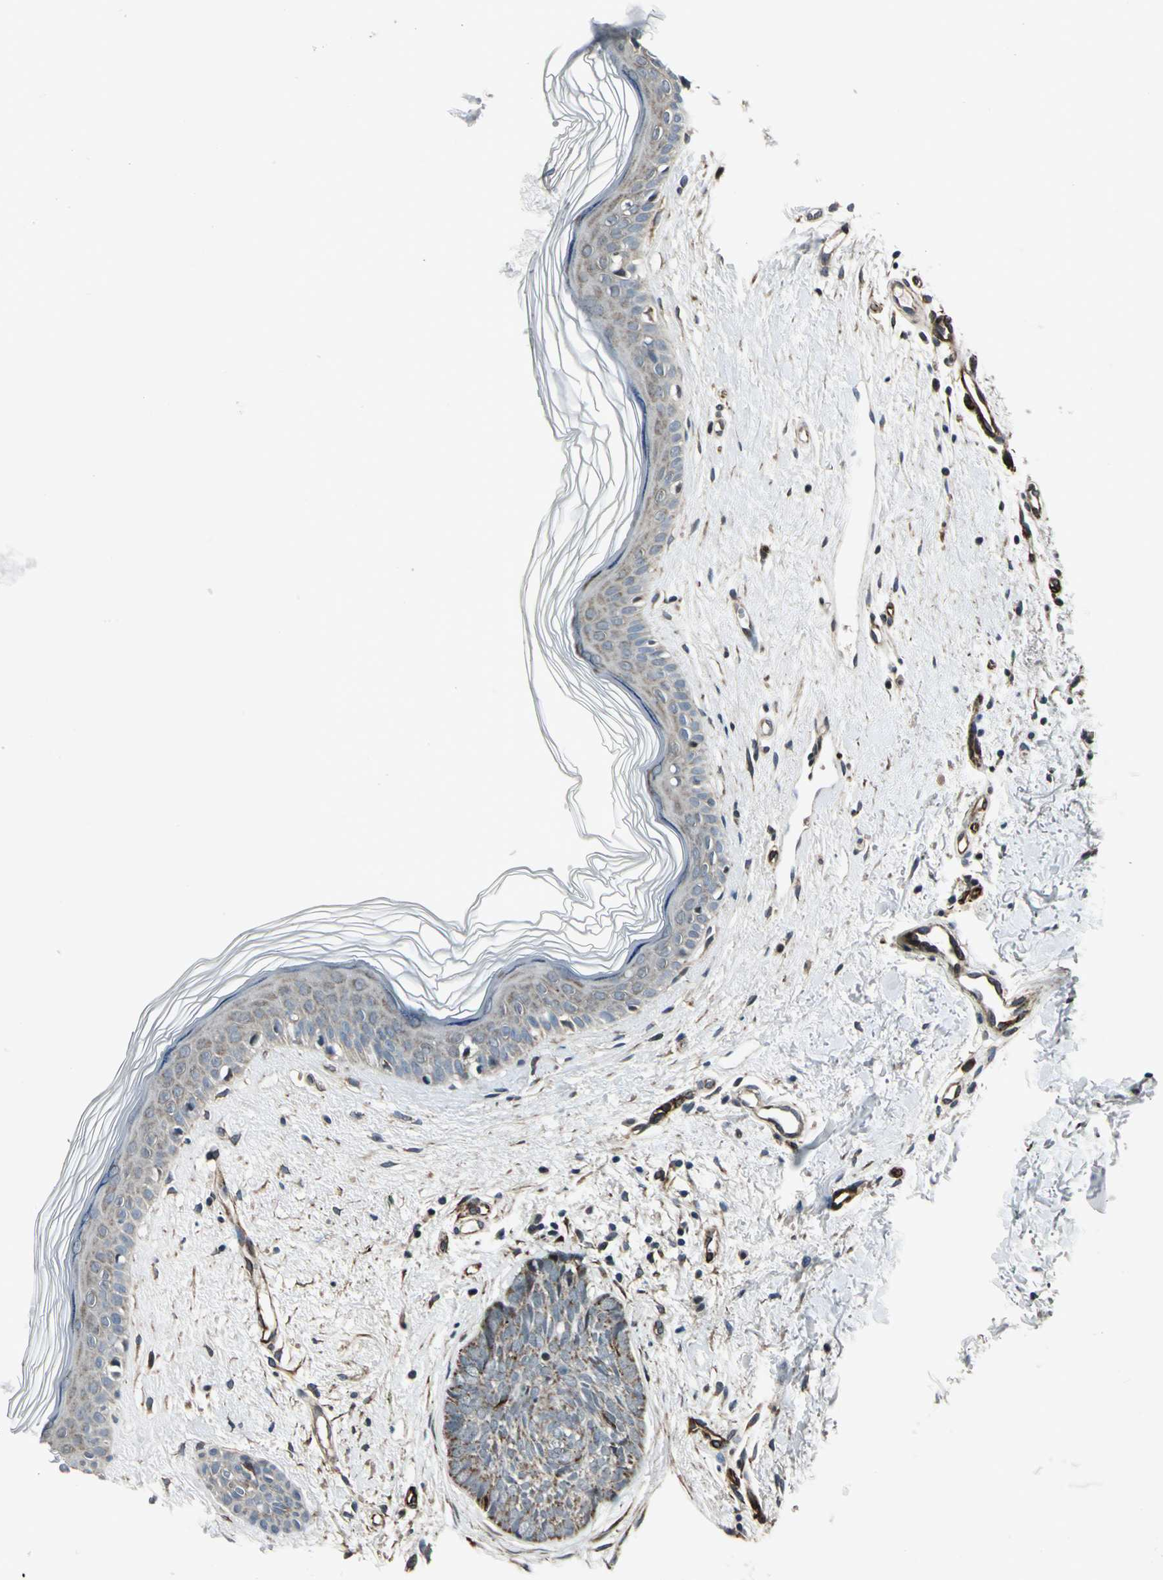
{"staining": {"intensity": "moderate", "quantity": "25%-75%", "location": "cytoplasmic/membranous"}, "tissue": "skin cancer", "cell_type": "Tumor cells", "image_type": "cancer", "snomed": [{"axis": "morphology", "description": "Normal tissue, NOS"}, {"axis": "morphology", "description": "Basal cell carcinoma"}, {"axis": "topography", "description": "Skin"}], "caption": "Tumor cells exhibit medium levels of moderate cytoplasmic/membranous staining in about 25%-75% of cells in skin cancer (basal cell carcinoma).", "gene": "EXD2", "patient": {"sex": "female", "age": 61}}